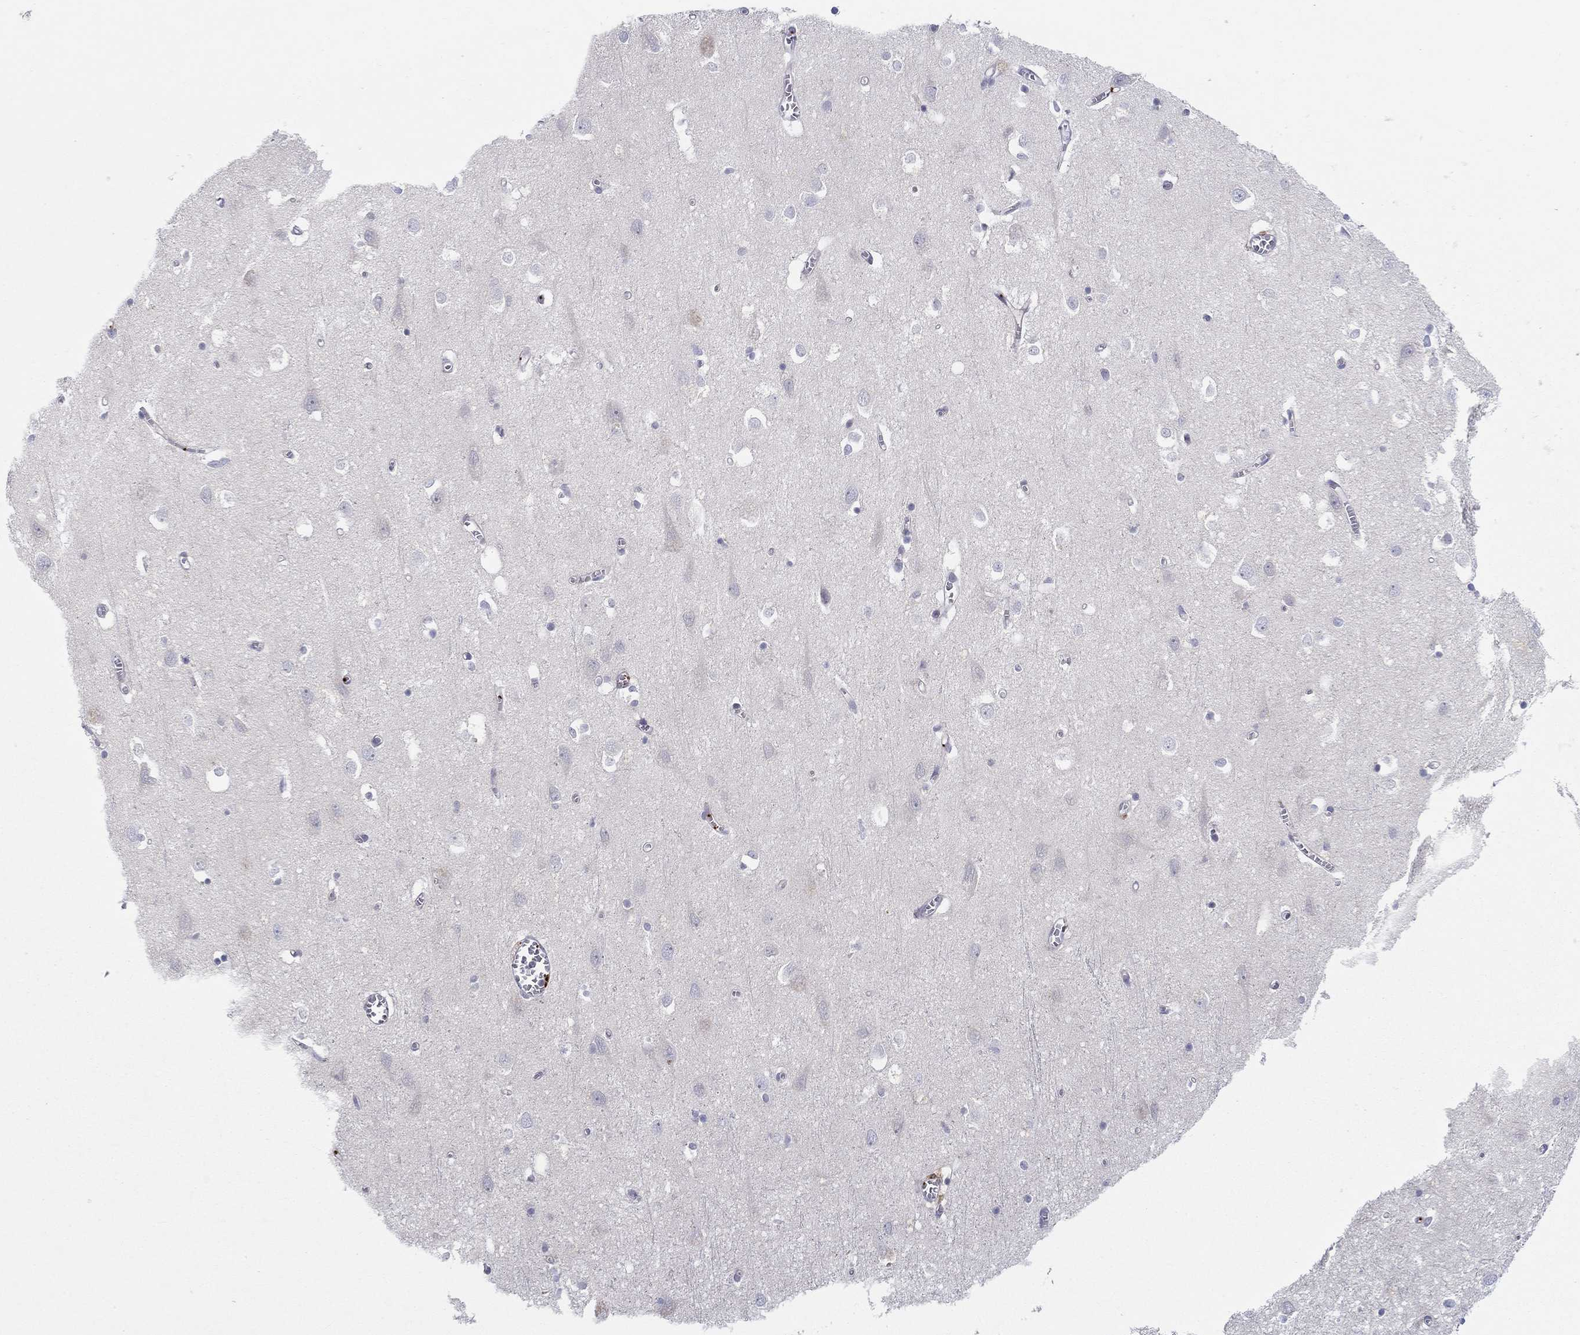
{"staining": {"intensity": "negative", "quantity": "none", "location": "none"}, "tissue": "cerebral cortex", "cell_type": "Endothelial cells", "image_type": "normal", "snomed": [{"axis": "morphology", "description": "Normal tissue, NOS"}, {"axis": "topography", "description": "Cerebral cortex"}], "caption": "The IHC histopathology image has no significant staining in endothelial cells of cerebral cortex. (IHC, brightfield microscopy, high magnification).", "gene": "ALOX12", "patient": {"sex": "male", "age": 70}}